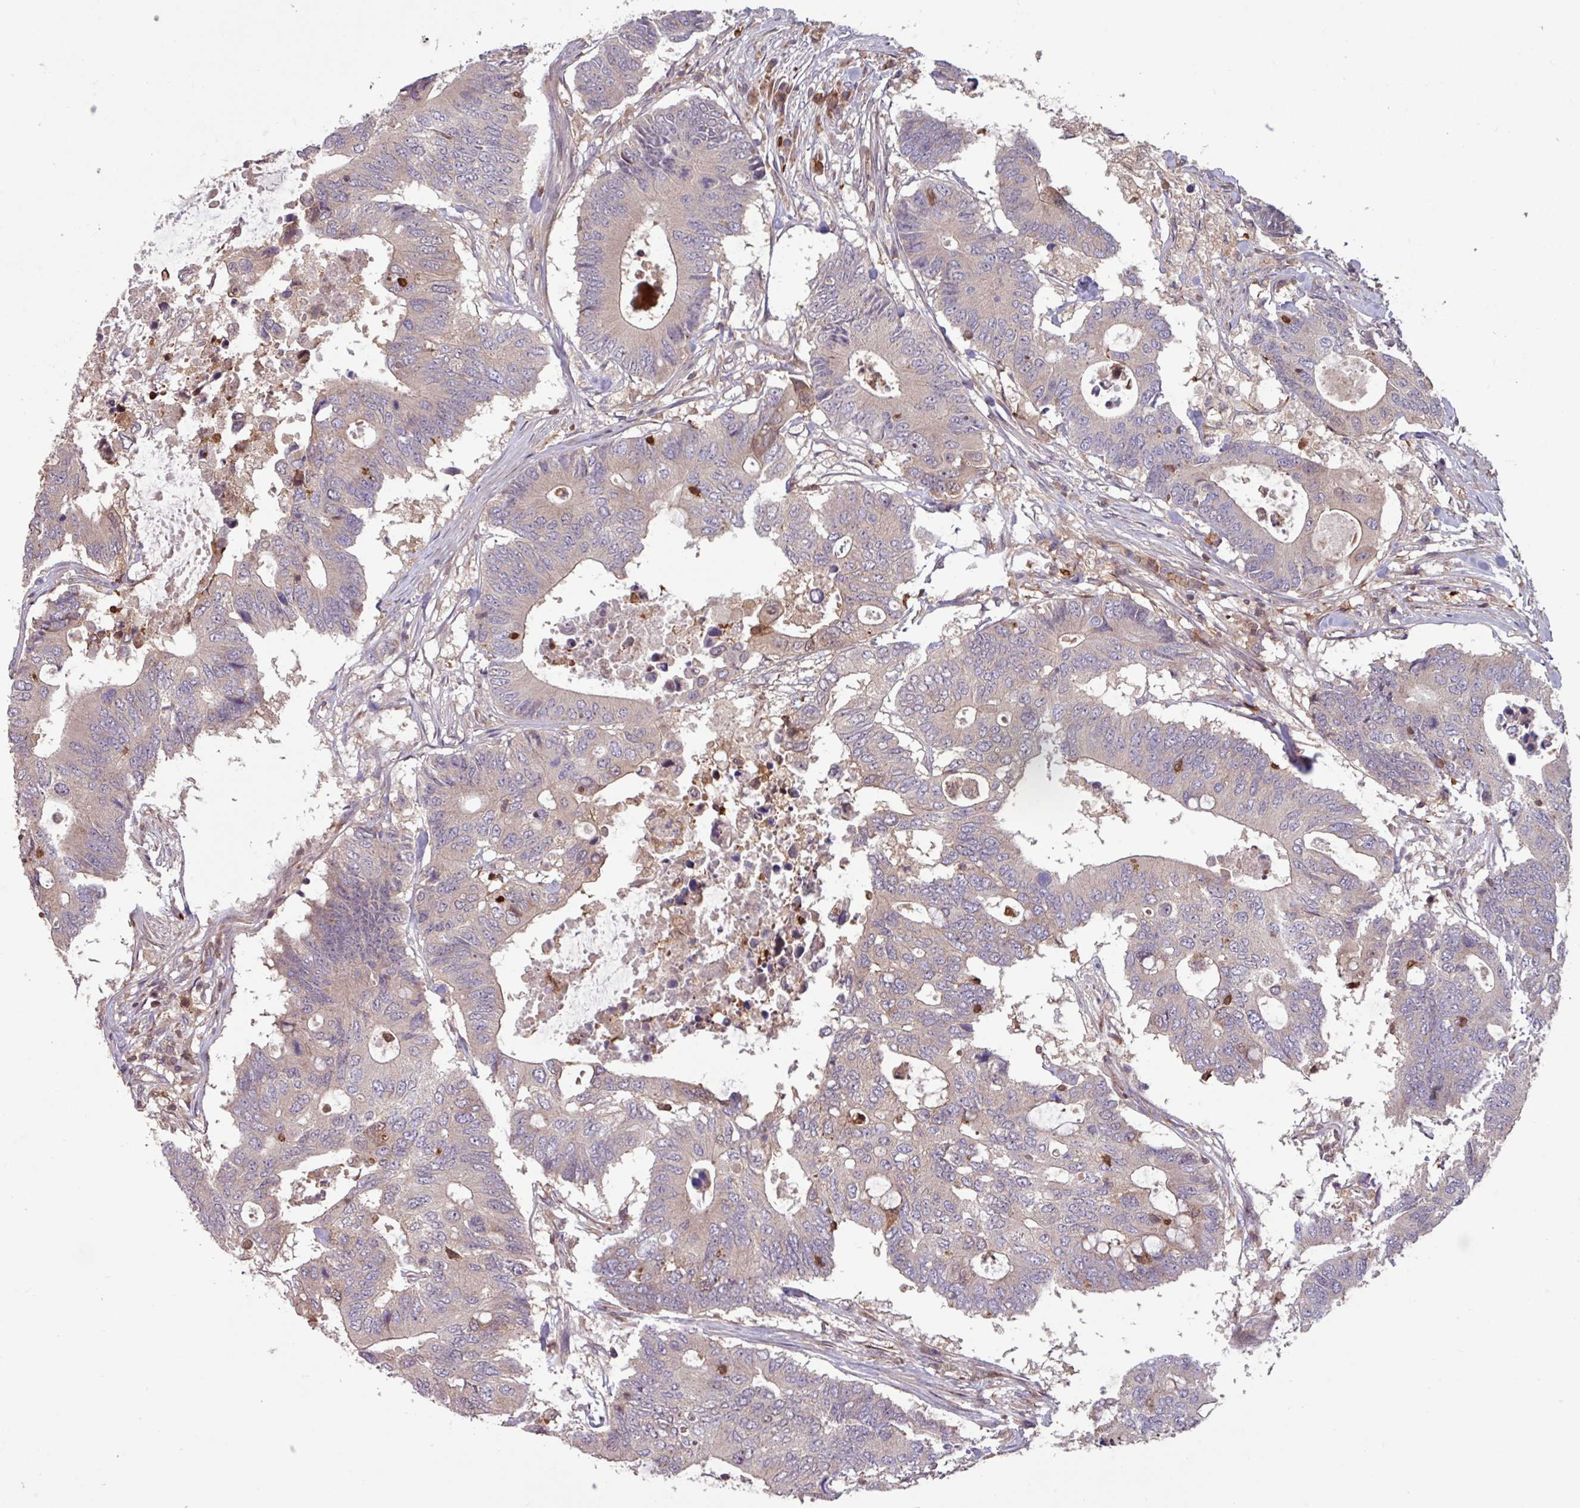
{"staining": {"intensity": "weak", "quantity": "25%-75%", "location": "cytoplasmic/membranous"}, "tissue": "colorectal cancer", "cell_type": "Tumor cells", "image_type": "cancer", "snomed": [{"axis": "morphology", "description": "Adenocarcinoma, NOS"}, {"axis": "topography", "description": "Colon"}], "caption": "High-magnification brightfield microscopy of colorectal cancer stained with DAB (brown) and counterstained with hematoxylin (blue). tumor cells exhibit weak cytoplasmic/membranous positivity is seen in approximately25%-75% of cells.", "gene": "SEC61G", "patient": {"sex": "male", "age": 71}}